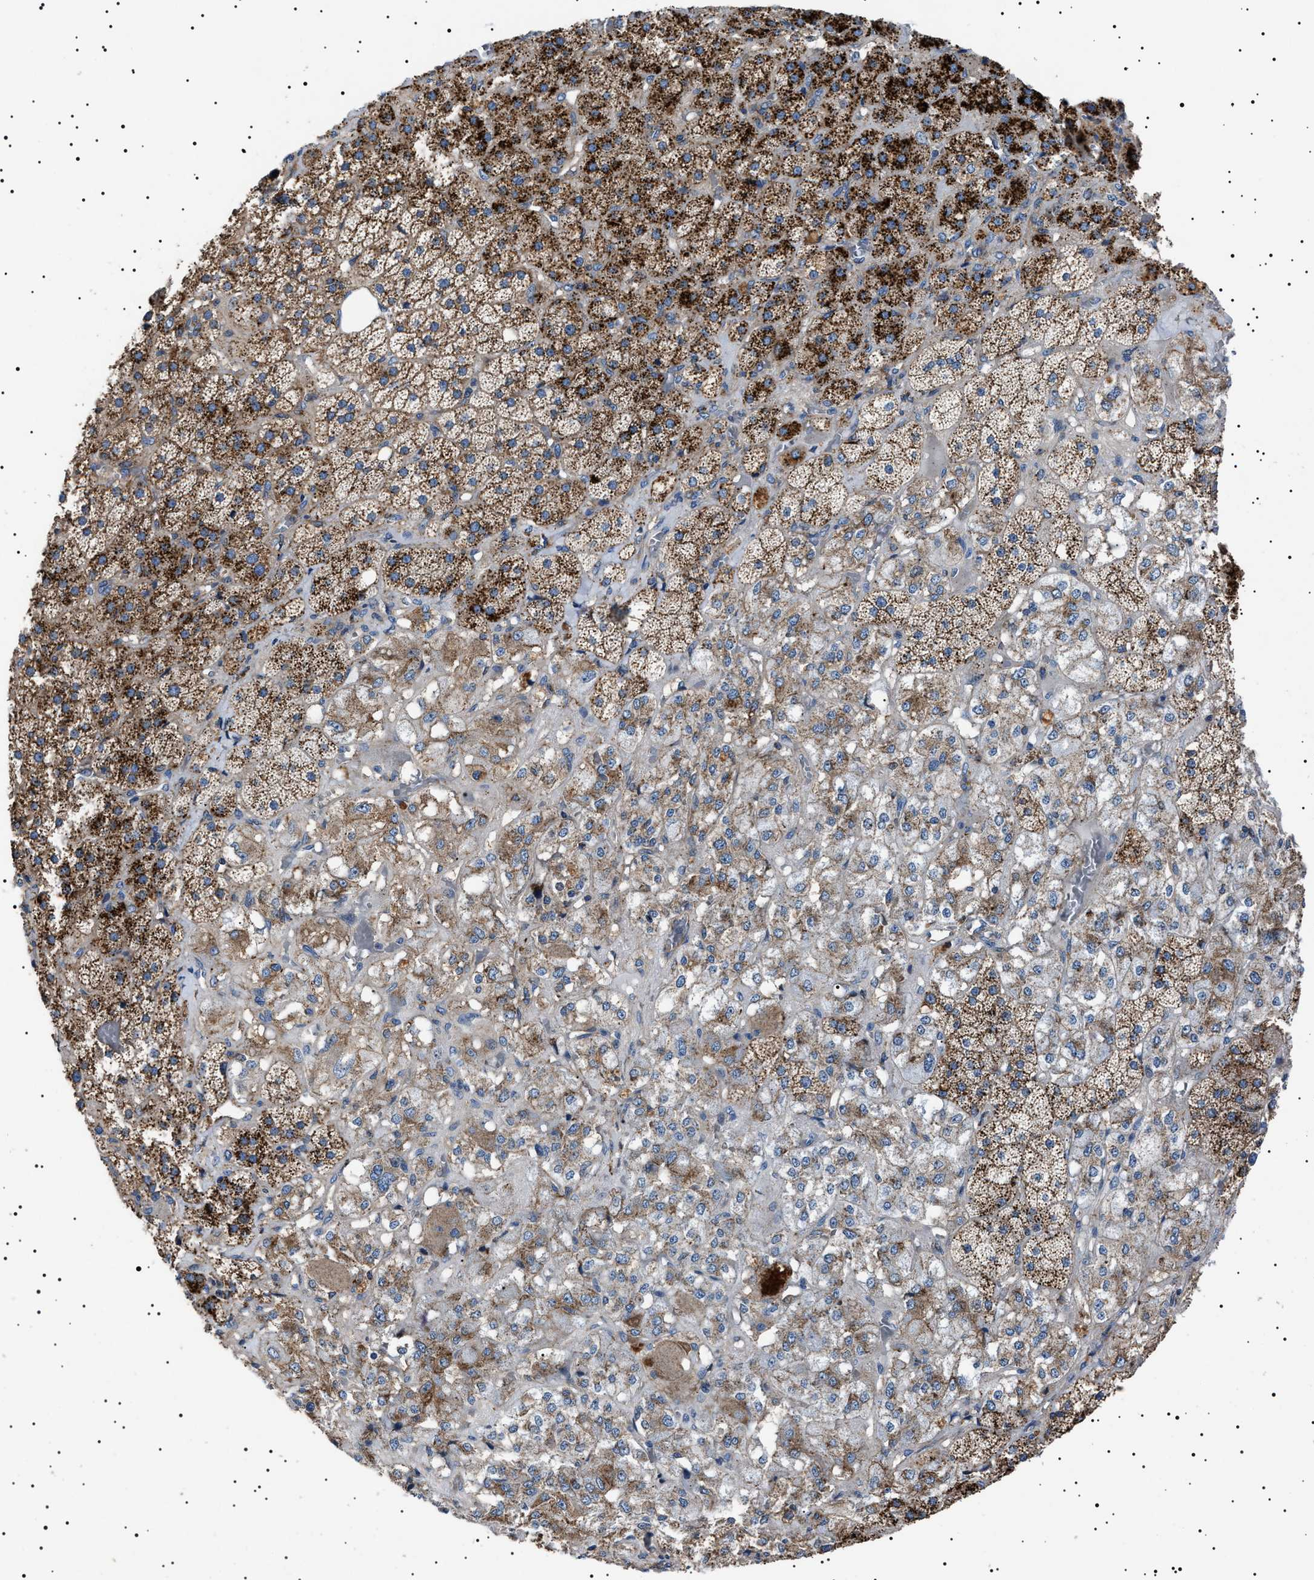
{"staining": {"intensity": "strong", "quantity": "25%-75%", "location": "cytoplasmic/membranous"}, "tissue": "adrenal gland", "cell_type": "Glandular cells", "image_type": "normal", "snomed": [{"axis": "morphology", "description": "Normal tissue, NOS"}, {"axis": "topography", "description": "Adrenal gland"}], "caption": "Immunohistochemical staining of unremarkable adrenal gland exhibits strong cytoplasmic/membranous protein staining in approximately 25%-75% of glandular cells. The protein is stained brown, and the nuclei are stained in blue (DAB IHC with brightfield microscopy, high magnification).", "gene": "NEU1", "patient": {"sex": "male", "age": 57}}